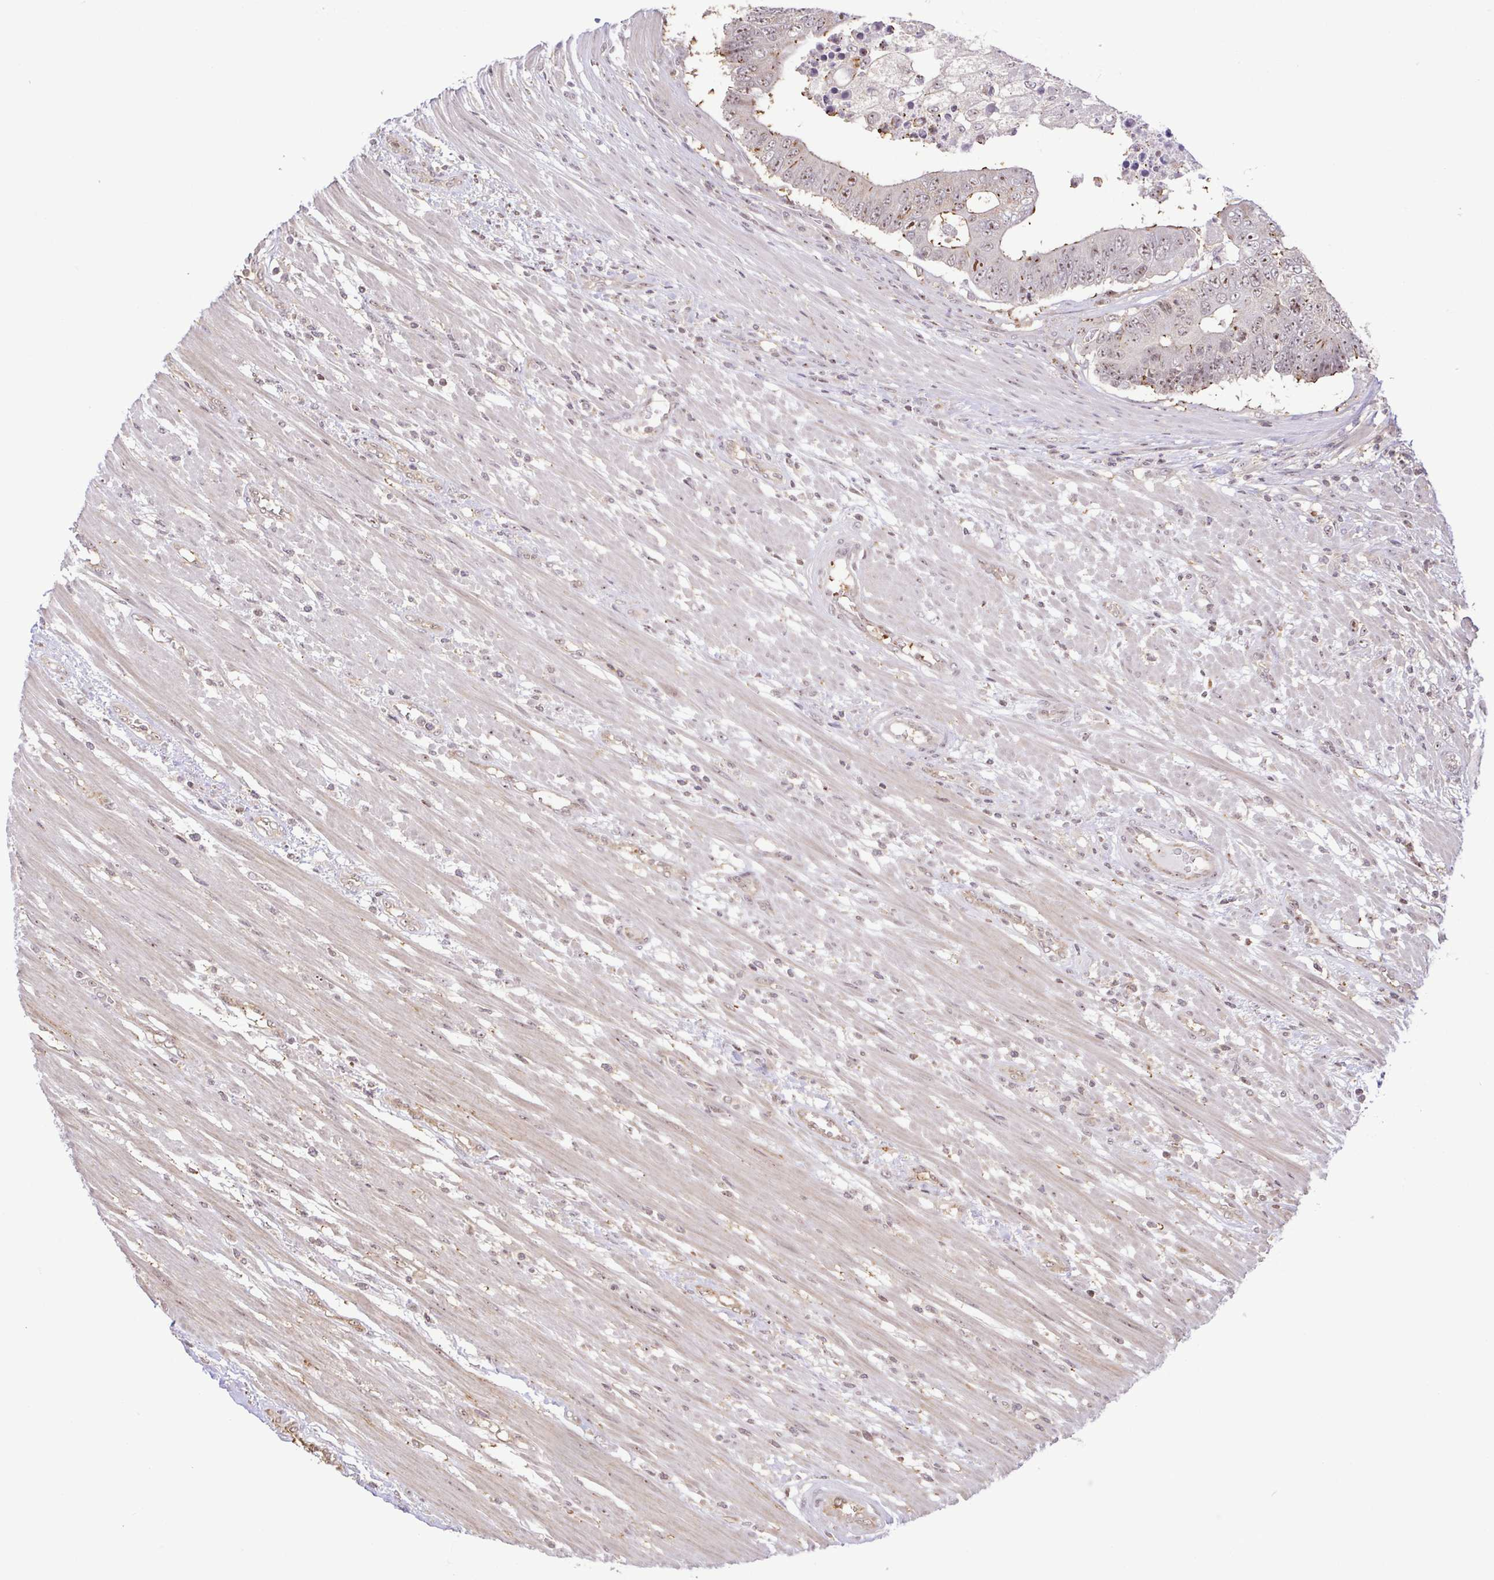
{"staining": {"intensity": "weak", "quantity": "<25%", "location": "nuclear"}, "tissue": "colorectal cancer", "cell_type": "Tumor cells", "image_type": "cancer", "snomed": [{"axis": "morphology", "description": "Adenocarcinoma, NOS"}, {"axis": "topography", "description": "Colon"}], "caption": "Immunohistochemistry histopathology image of neoplastic tissue: human colorectal cancer stained with DAB displays no significant protein staining in tumor cells.", "gene": "RSL24D1", "patient": {"sex": "female", "age": 48}}